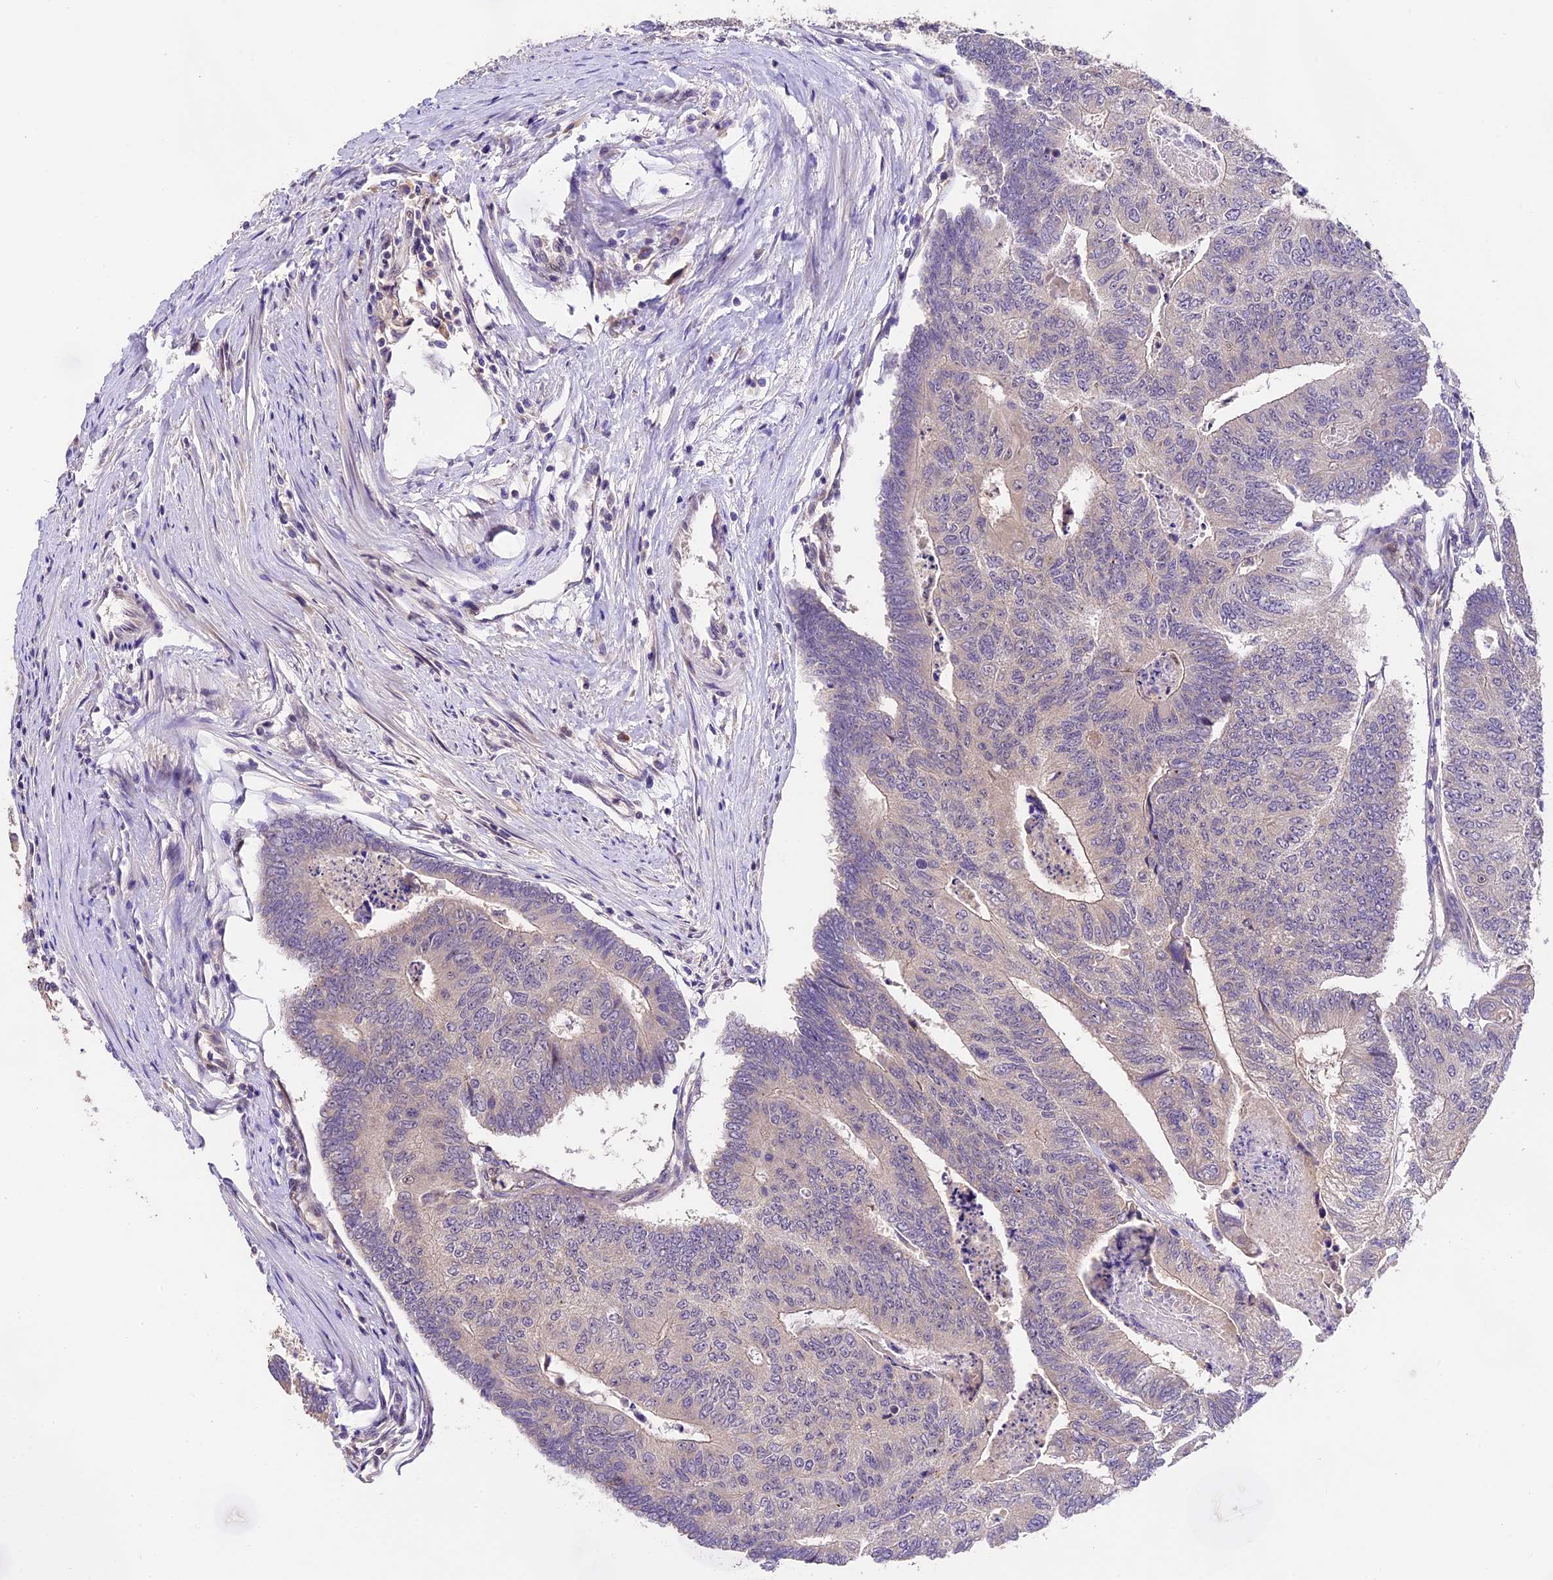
{"staining": {"intensity": "weak", "quantity": "<25%", "location": "cytoplasmic/membranous"}, "tissue": "colorectal cancer", "cell_type": "Tumor cells", "image_type": "cancer", "snomed": [{"axis": "morphology", "description": "Adenocarcinoma, NOS"}, {"axis": "topography", "description": "Colon"}], "caption": "Tumor cells are negative for brown protein staining in colorectal adenocarcinoma. The staining was performed using DAB to visualize the protein expression in brown, while the nuclei were stained in blue with hematoxylin (Magnification: 20x).", "gene": "DGKH", "patient": {"sex": "female", "age": 67}}